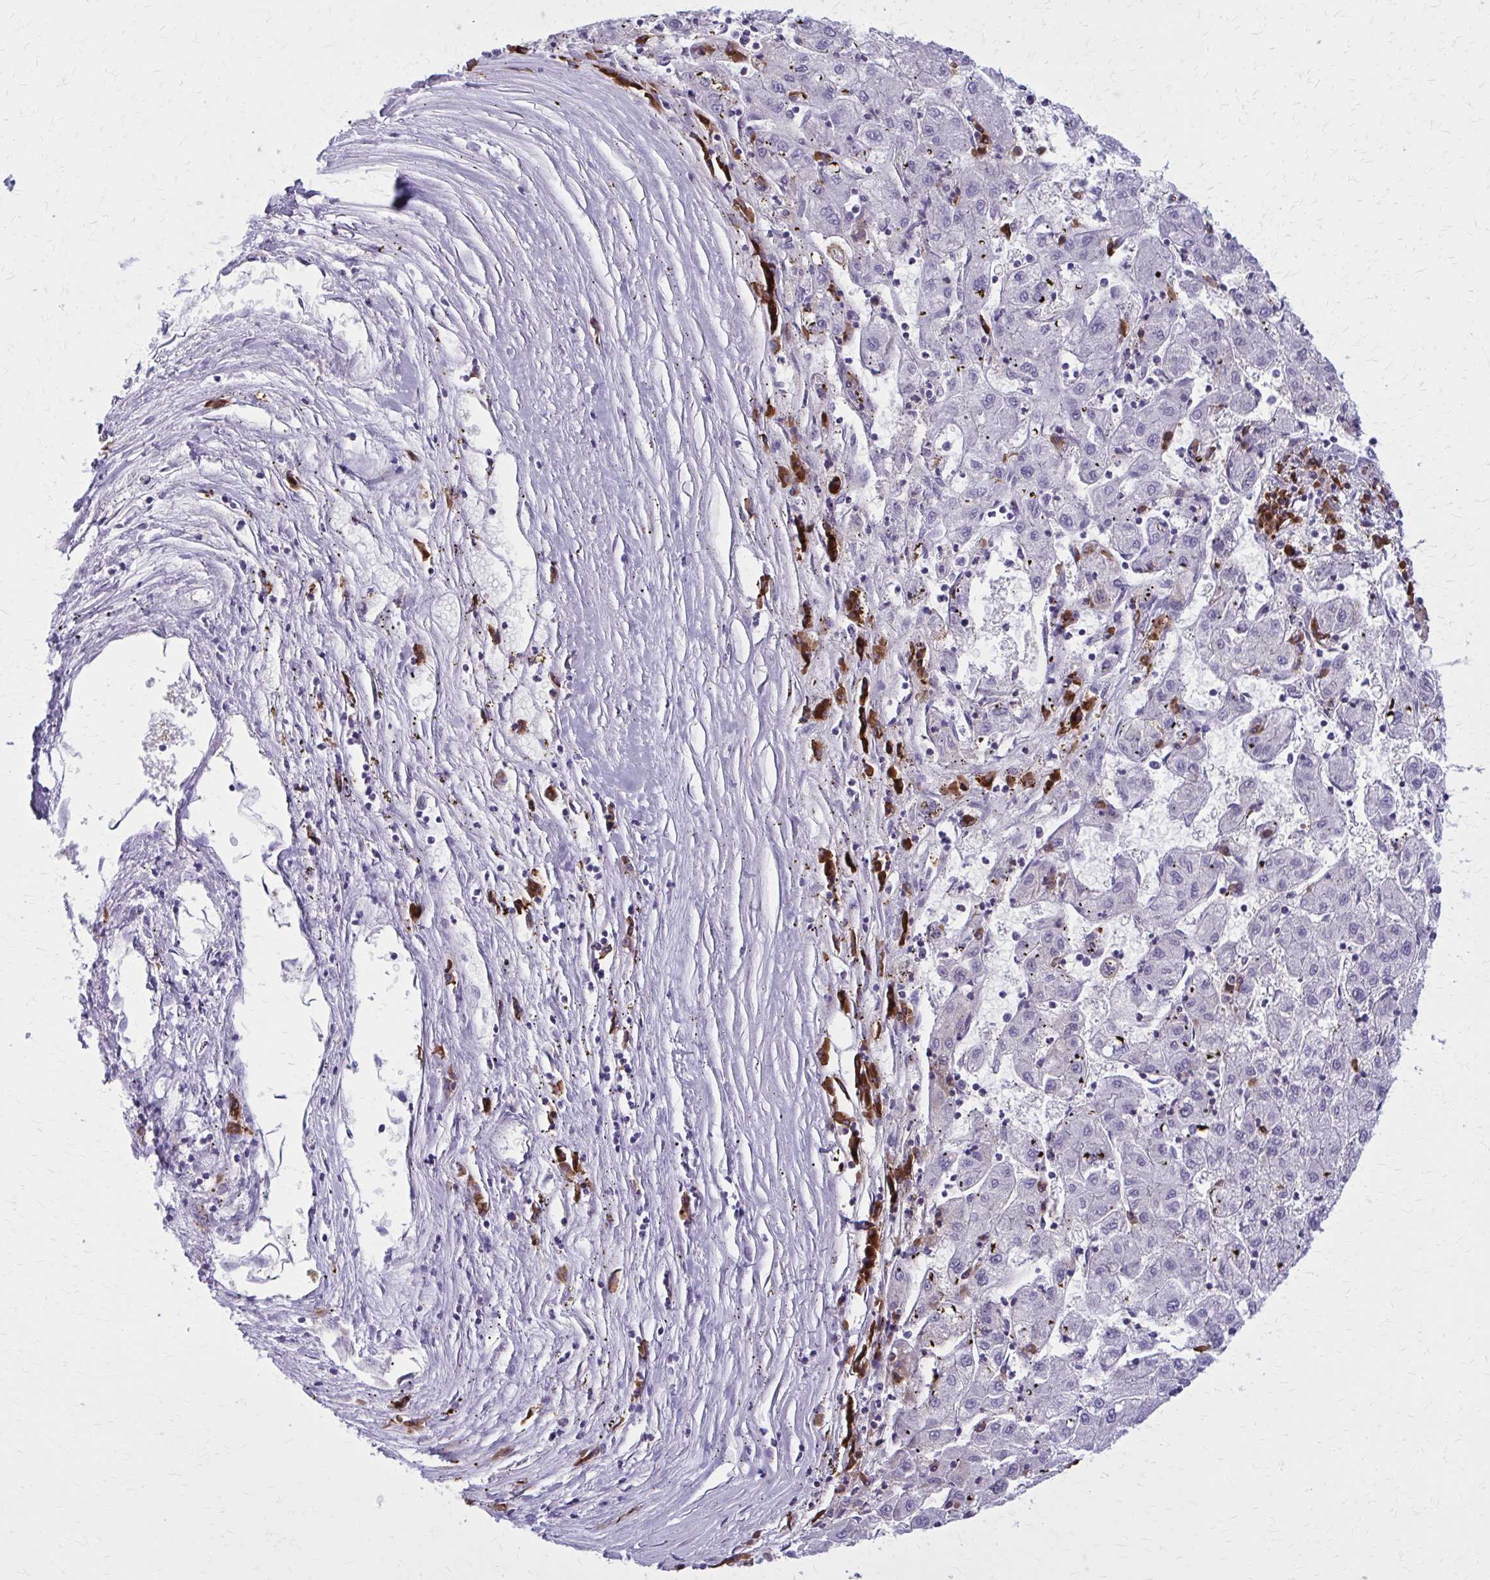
{"staining": {"intensity": "negative", "quantity": "none", "location": "none"}, "tissue": "liver cancer", "cell_type": "Tumor cells", "image_type": "cancer", "snomed": [{"axis": "morphology", "description": "Carcinoma, Hepatocellular, NOS"}, {"axis": "topography", "description": "Liver"}], "caption": "An image of liver cancer stained for a protein reveals no brown staining in tumor cells. Nuclei are stained in blue.", "gene": "CD38", "patient": {"sex": "male", "age": 72}}